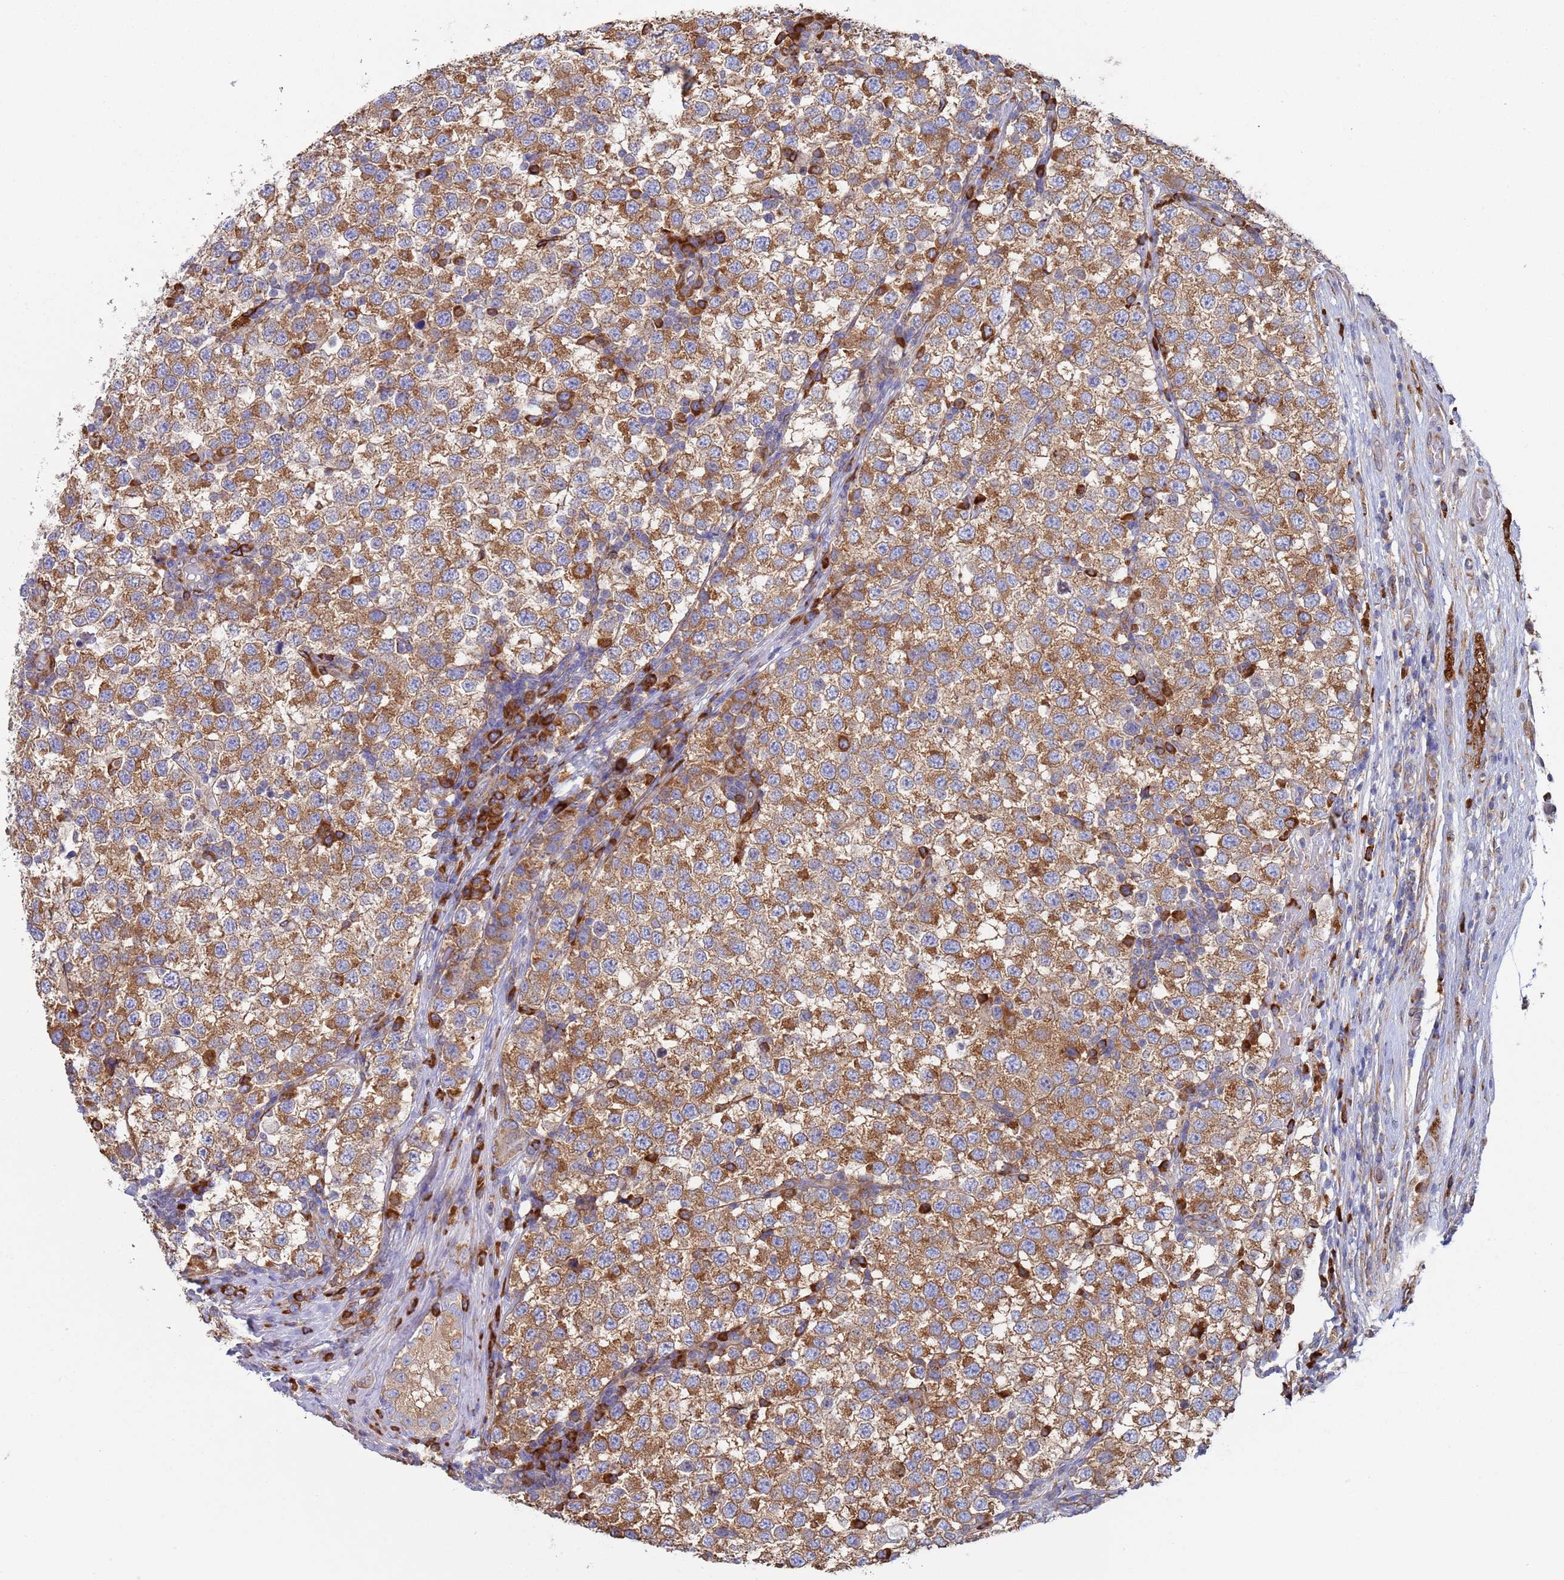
{"staining": {"intensity": "moderate", "quantity": ">75%", "location": "cytoplasmic/membranous"}, "tissue": "testis cancer", "cell_type": "Tumor cells", "image_type": "cancer", "snomed": [{"axis": "morphology", "description": "Seminoma, NOS"}, {"axis": "topography", "description": "Testis"}], "caption": "A brown stain shows moderate cytoplasmic/membranous staining of a protein in testis cancer (seminoma) tumor cells.", "gene": "ZNF844", "patient": {"sex": "male", "age": 34}}